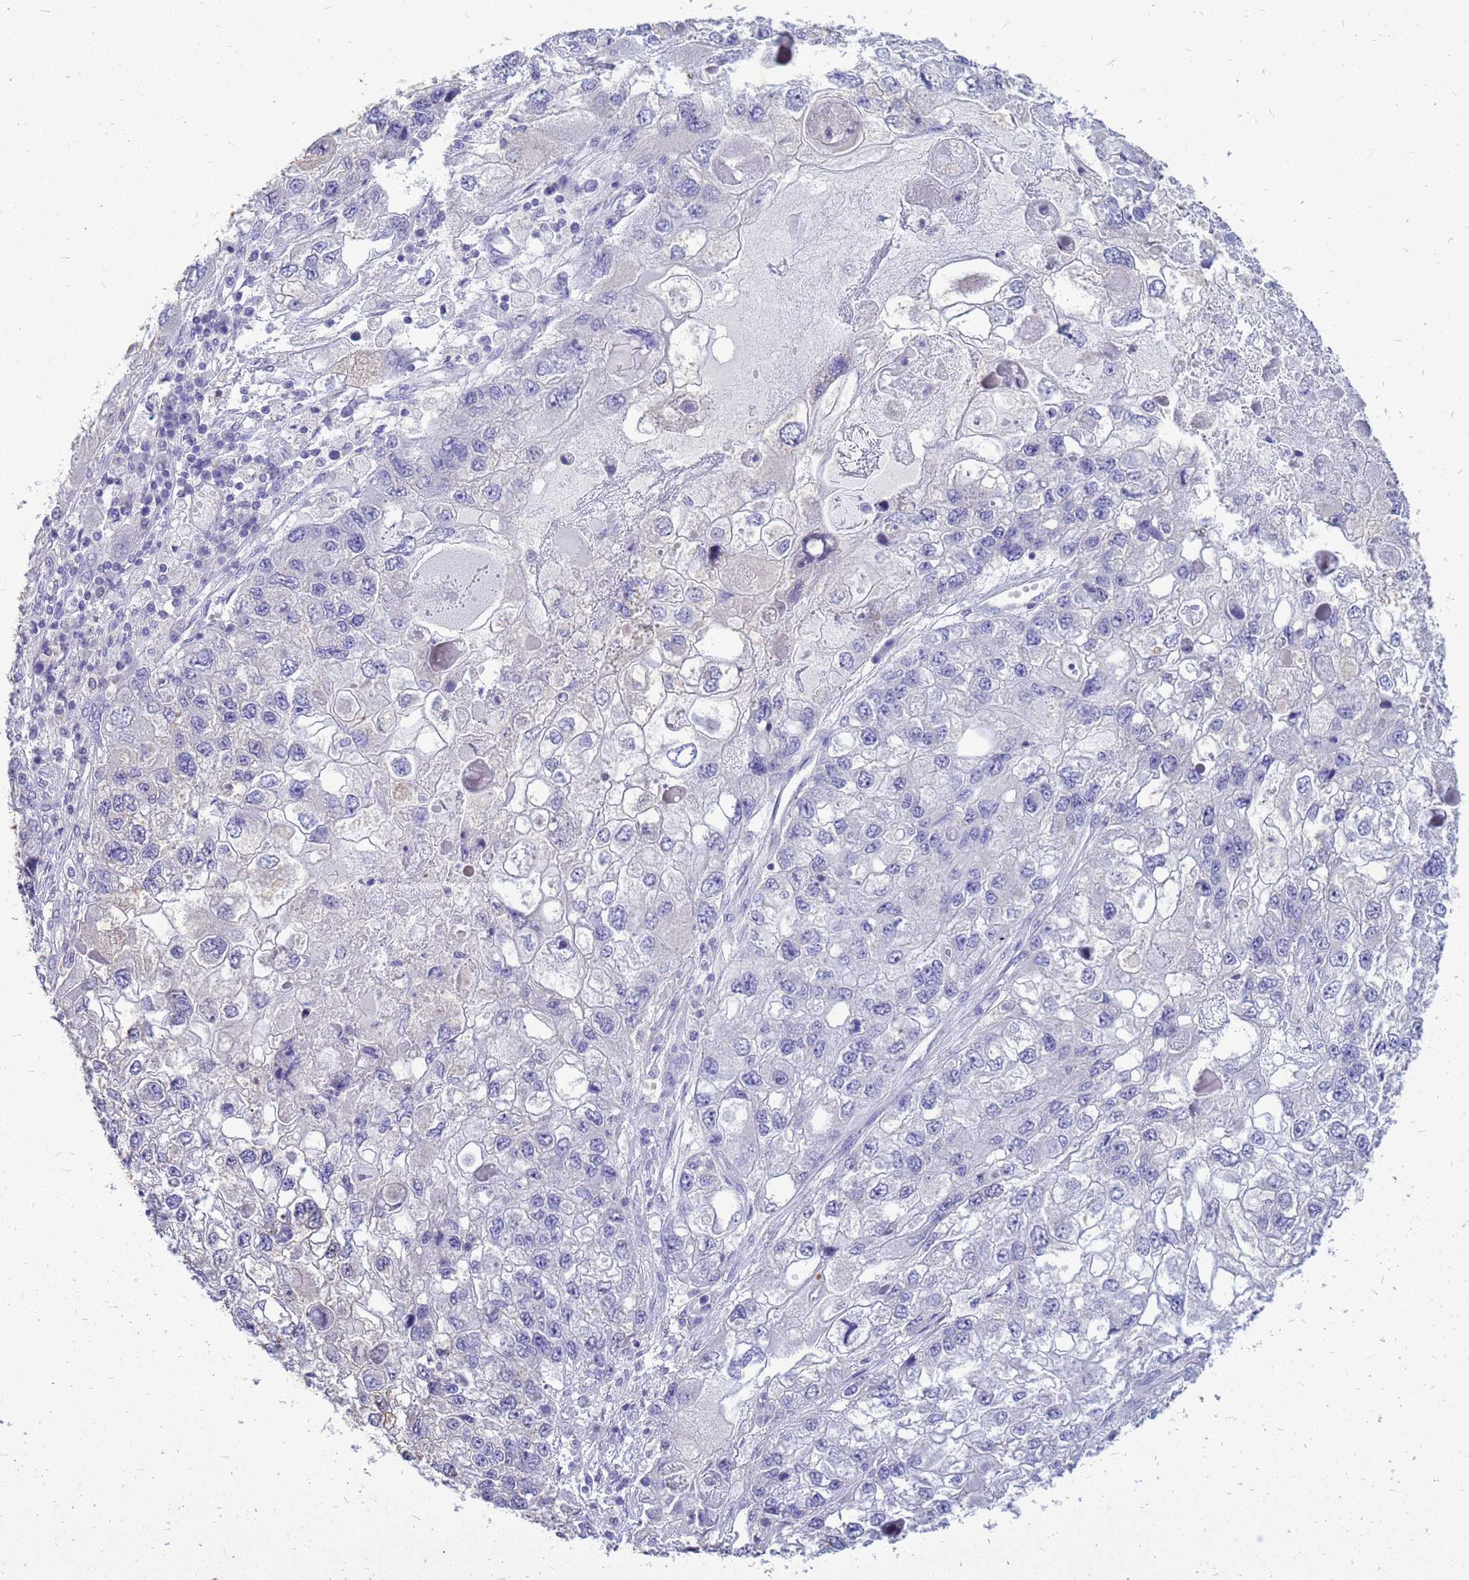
{"staining": {"intensity": "negative", "quantity": "none", "location": "none"}, "tissue": "endometrial cancer", "cell_type": "Tumor cells", "image_type": "cancer", "snomed": [{"axis": "morphology", "description": "Adenocarcinoma, NOS"}, {"axis": "topography", "description": "Endometrium"}], "caption": "The micrograph reveals no staining of tumor cells in endometrial cancer (adenocarcinoma).", "gene": "AKR1C1", "patient": {"sex": "female", "age": 49}}